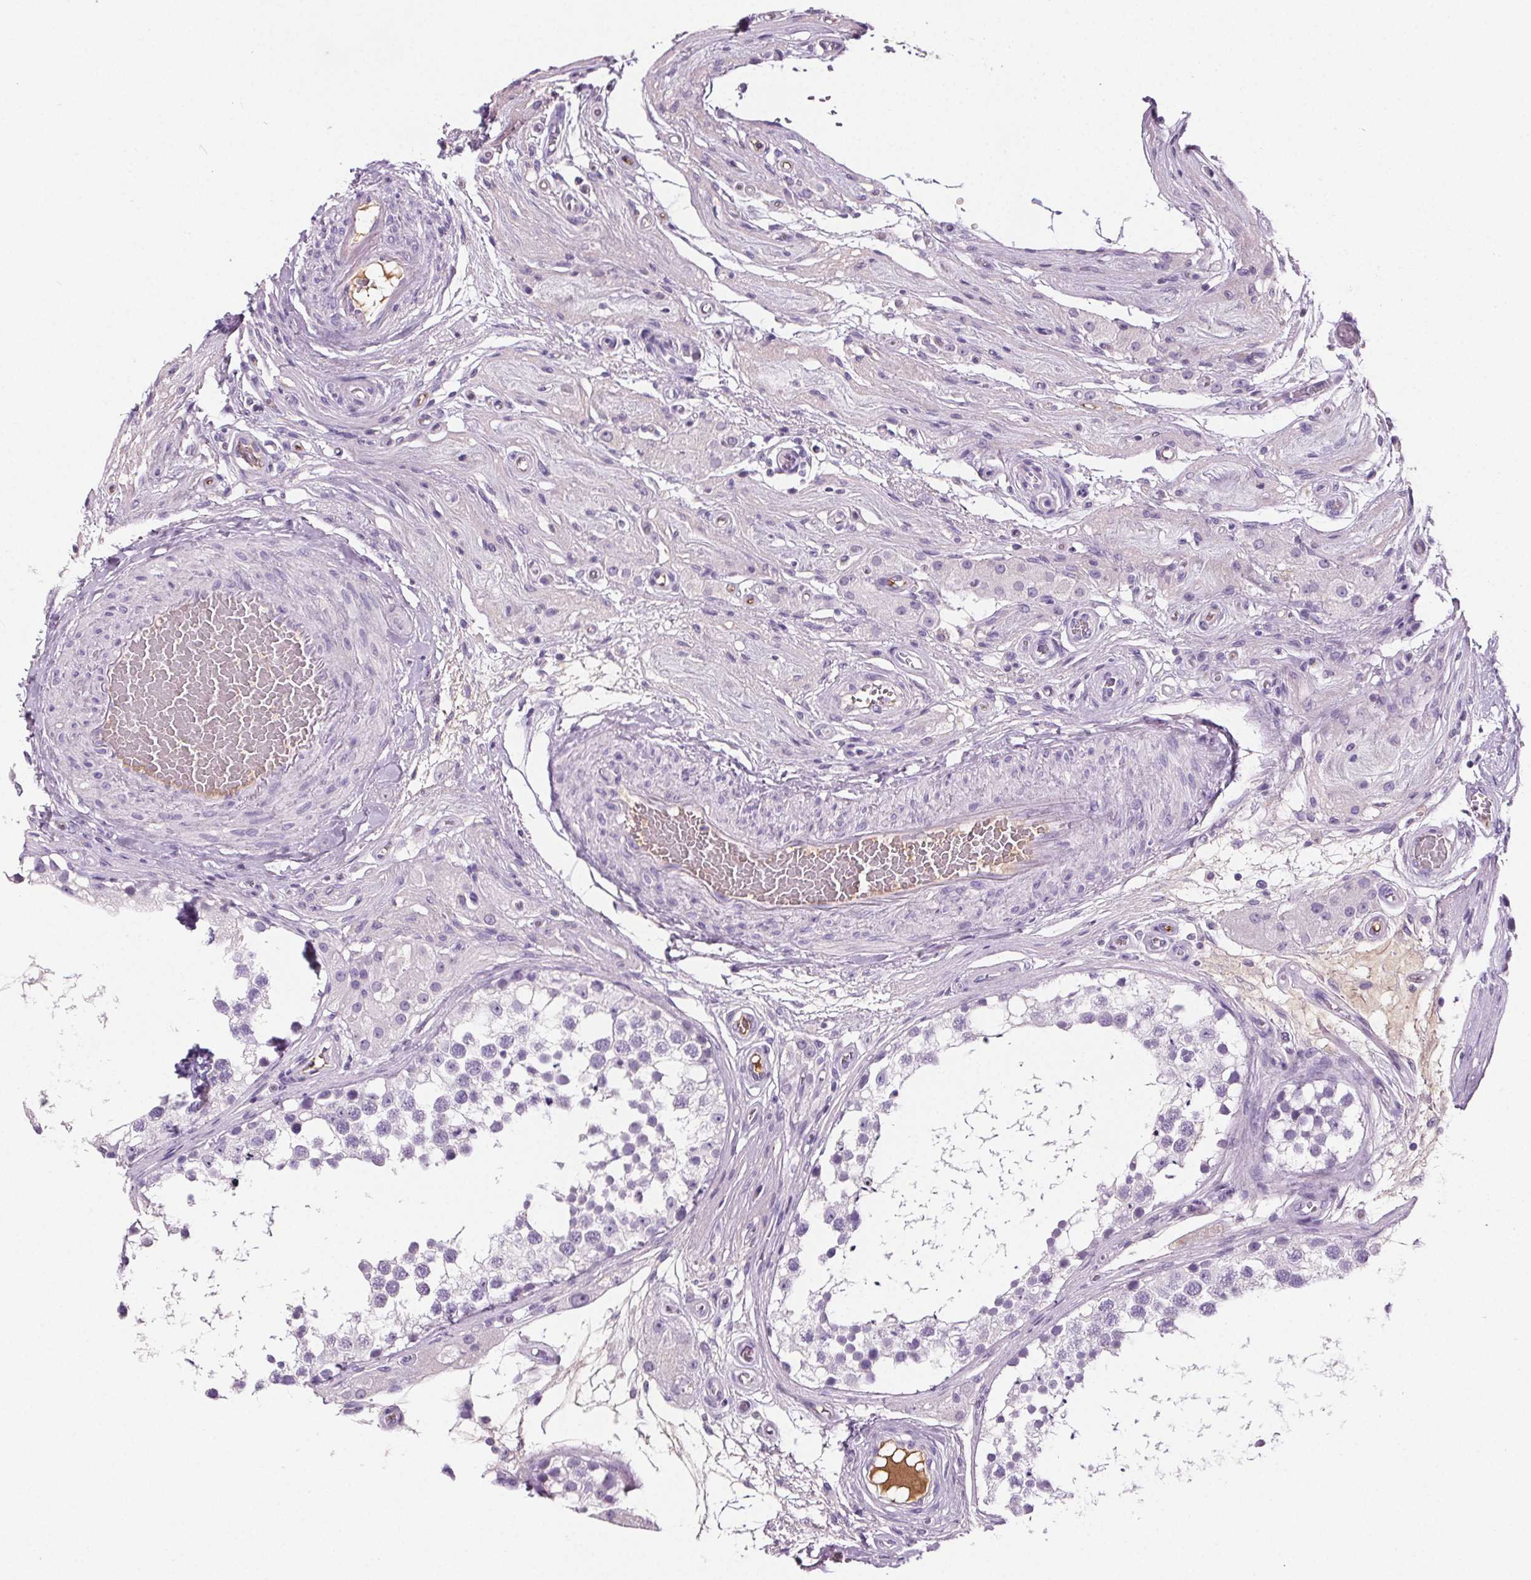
{"staining": {"intensity": "negative", "quantity": "none", "location": "none"}, "tissue": "testis", "cell_type": "Cells in seminiferous ducts", "image_type": "normal", "snomed": [{"axis": "morphology", "description": "Normal tissue, NOS"}, {"axis": "morphology", "description": "Seminoma, NOS"}, {"axis": "topography", "description": "Testis"}], "caption": "IHC photomicrograph of benign testis stained for a protein (brown), which reveals no expression in cells in seminiferous ducts.", "gene": "CD5L", "patient": {"sex": "male", "age": 65}}